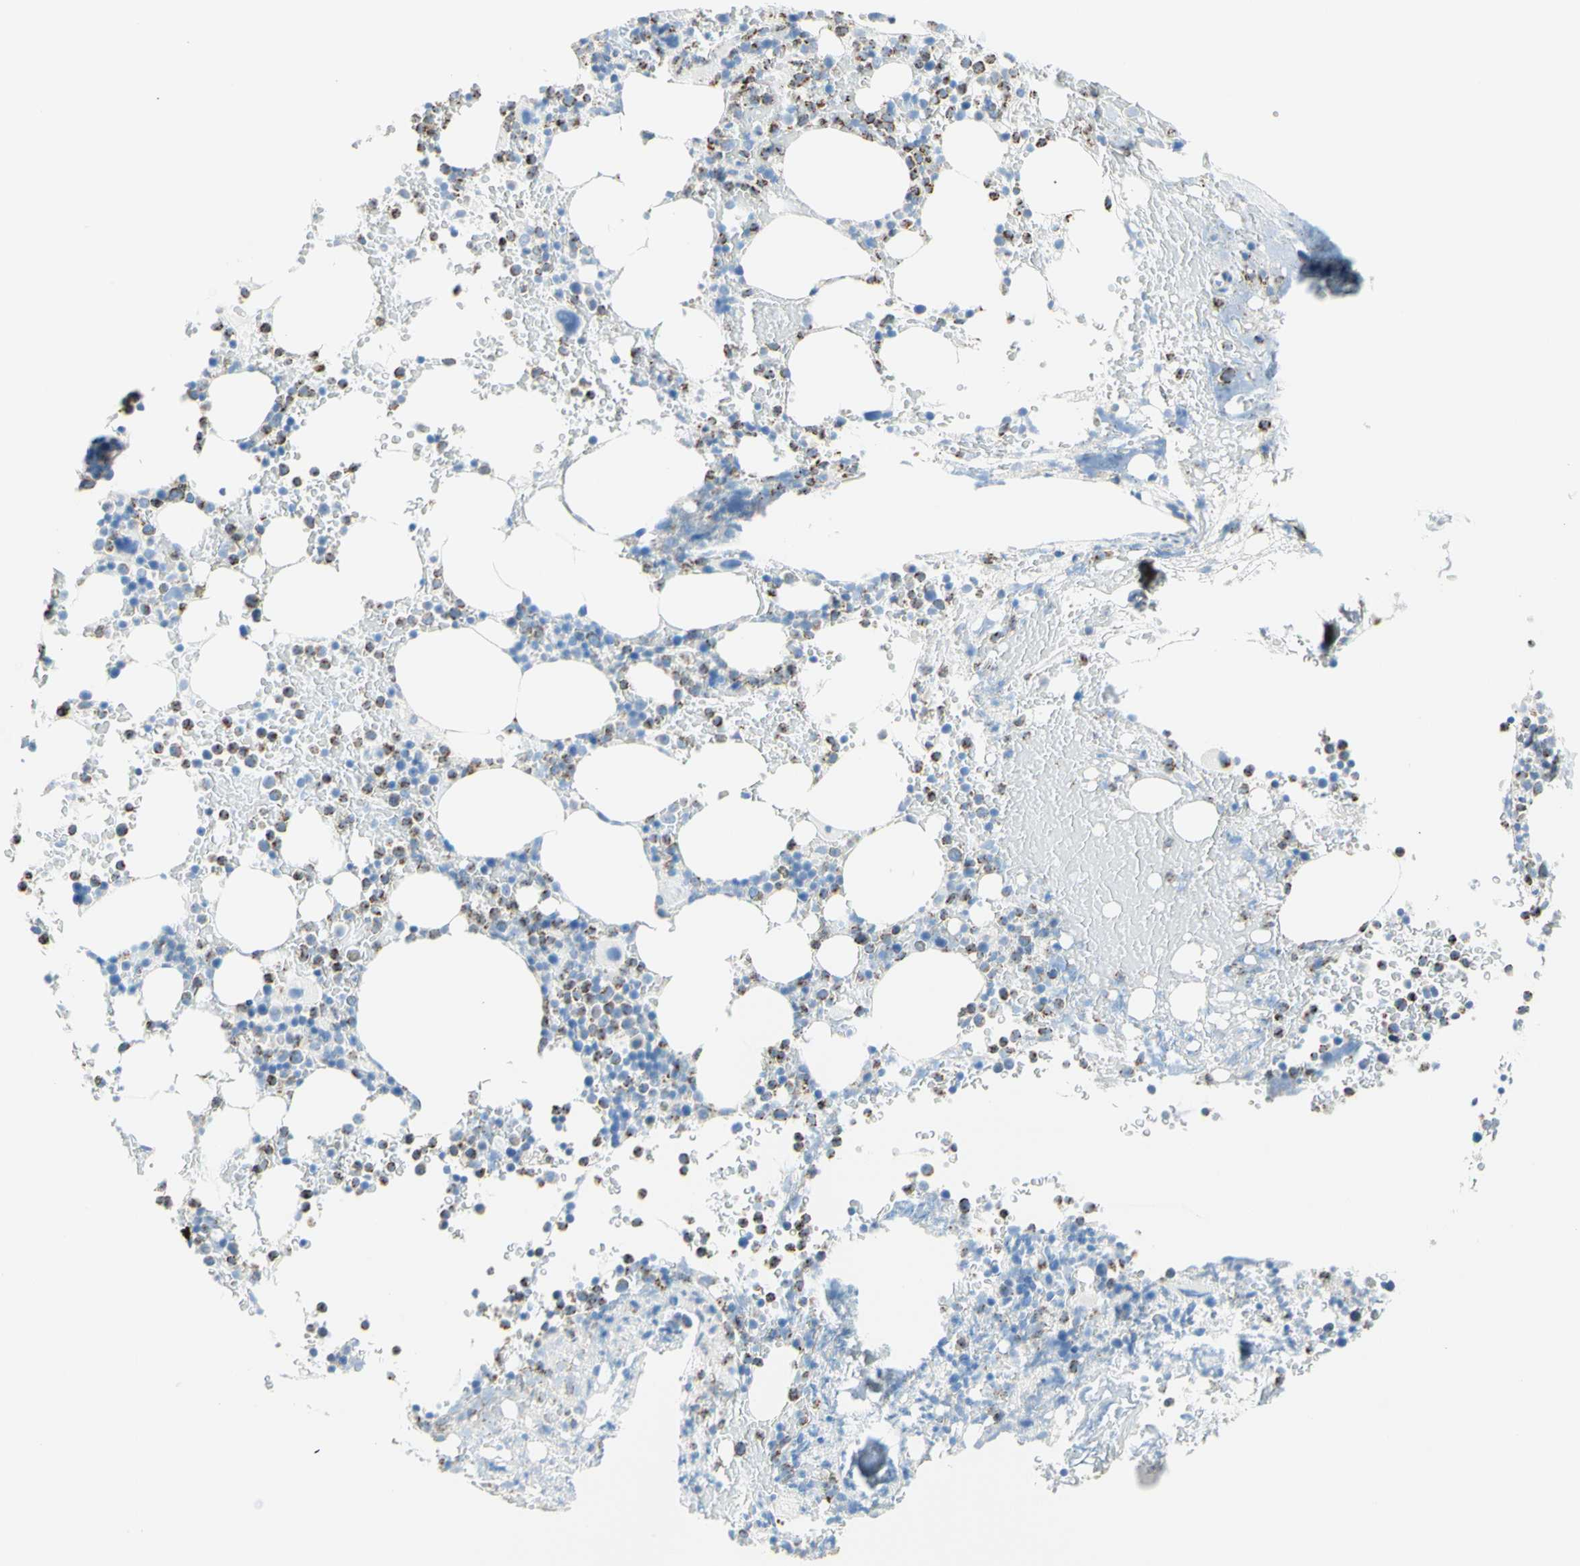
{"staining": {"intensity": "moderate", "quantity": "25%-75%", "location": "cytoplasmic/membranous"}, "tissue": "bone marrow", "cell_type": "Hematopoietic cells", "image_type": "normal", "snomed": [{"axis": "morphology", "description": "Normal tissue, NOS"}, {"axis": "topography", "description": "Bone marrow"}], "caption": "IHC histopathology image of benign bone marrow: bone marrow stained using immunohistochemistry shows medium levels of moderate protein expression localized specifically in the cytoplasmic/membranous of hematopoietic cells, appearing as a cytoplasmic/membranous brown color.", "gene": "CYSLTR1", "patient": {"sex": "female", "age": 66}}